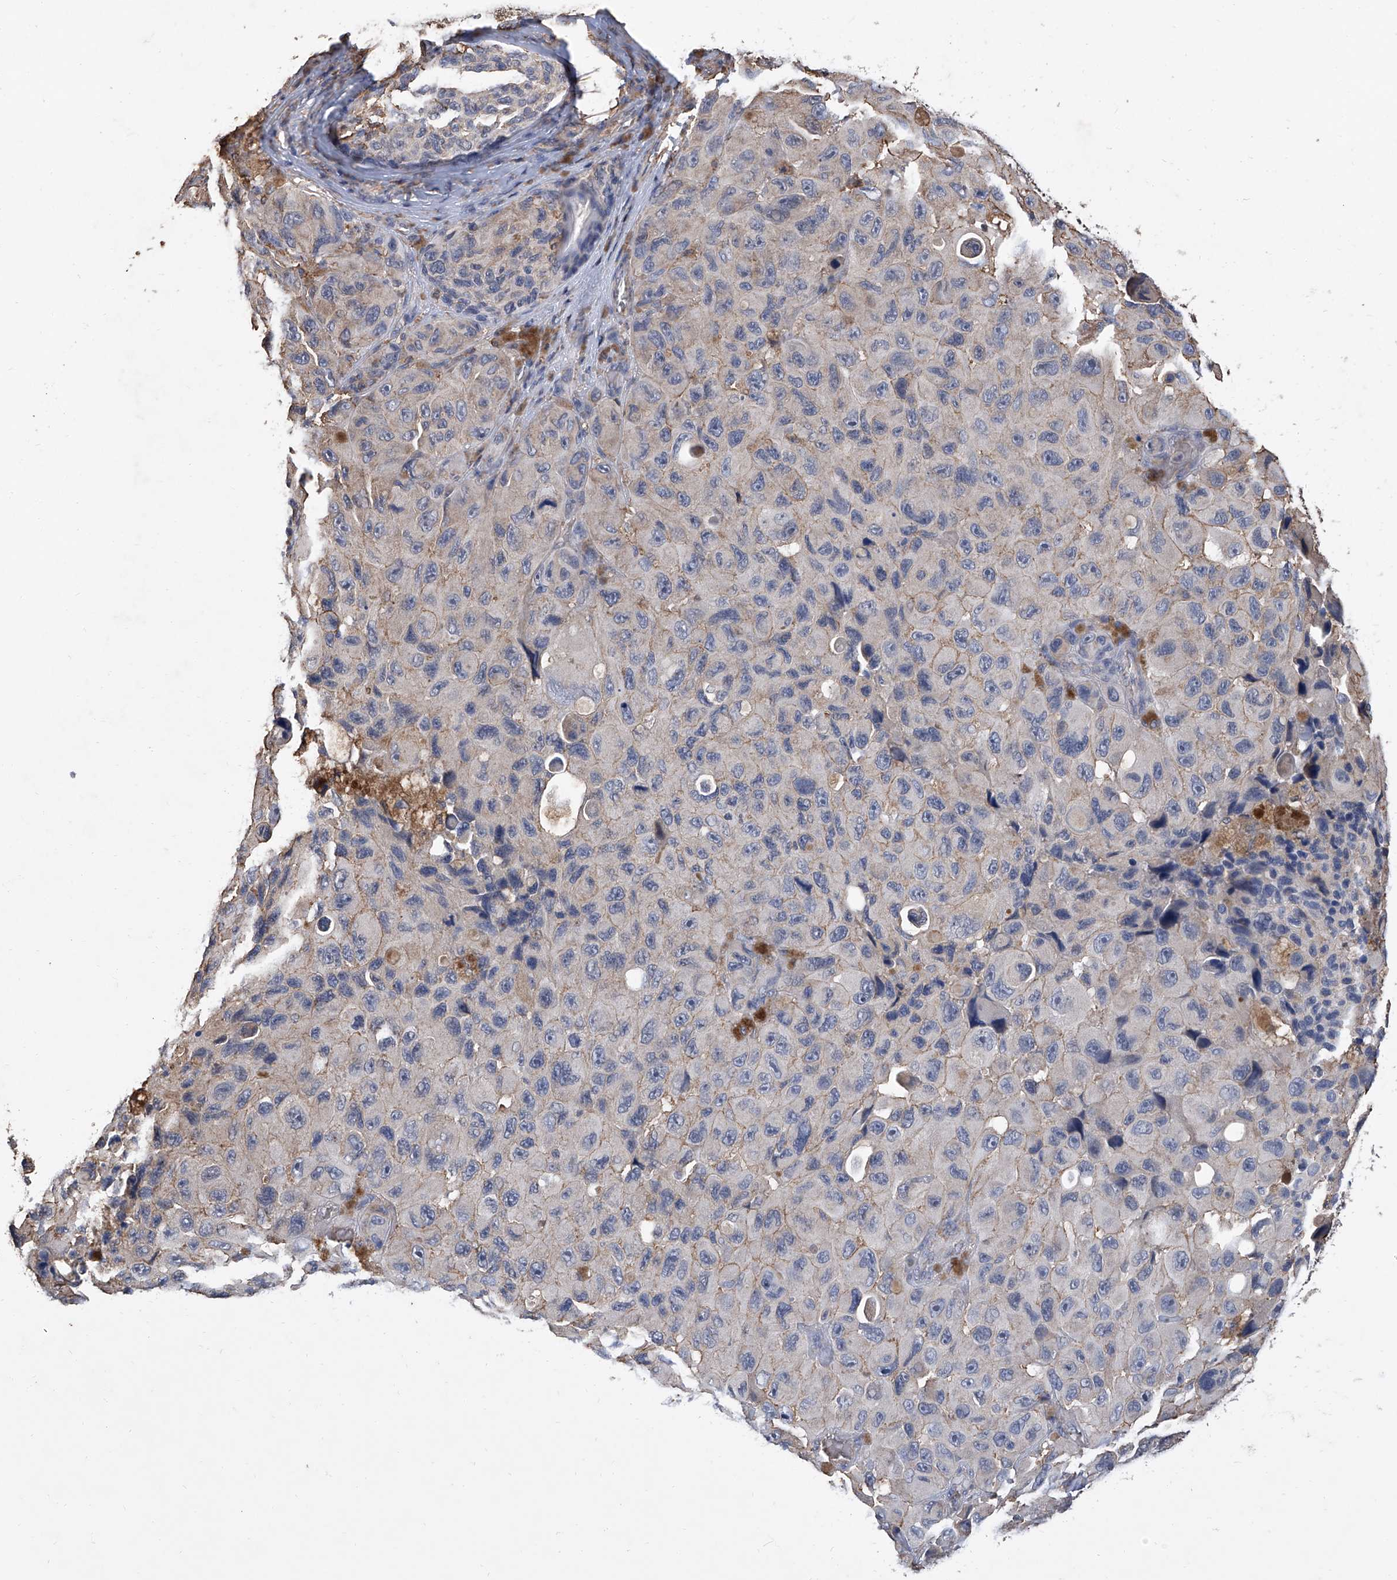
{"staining": {"intensity": "negative", "quantity": "none", "location": "none"}, "tissue": "melanoma", "cell_type": "Tumor cells", "image_type": "cancer", "snomed": [{"axis": "morphology", "description": "Malignant melanoma, NOS"}, {"axis": "topography", "description": "Skin"}], "caption": "A photomicrograph of melanoma stained for a protein demonstrates no brown staining in tumor cells. (Immunohistochemistry, brightfield microscopy, high magnification).", "gene": "GPT", "patient": {"sex": "female", "age": 73}}